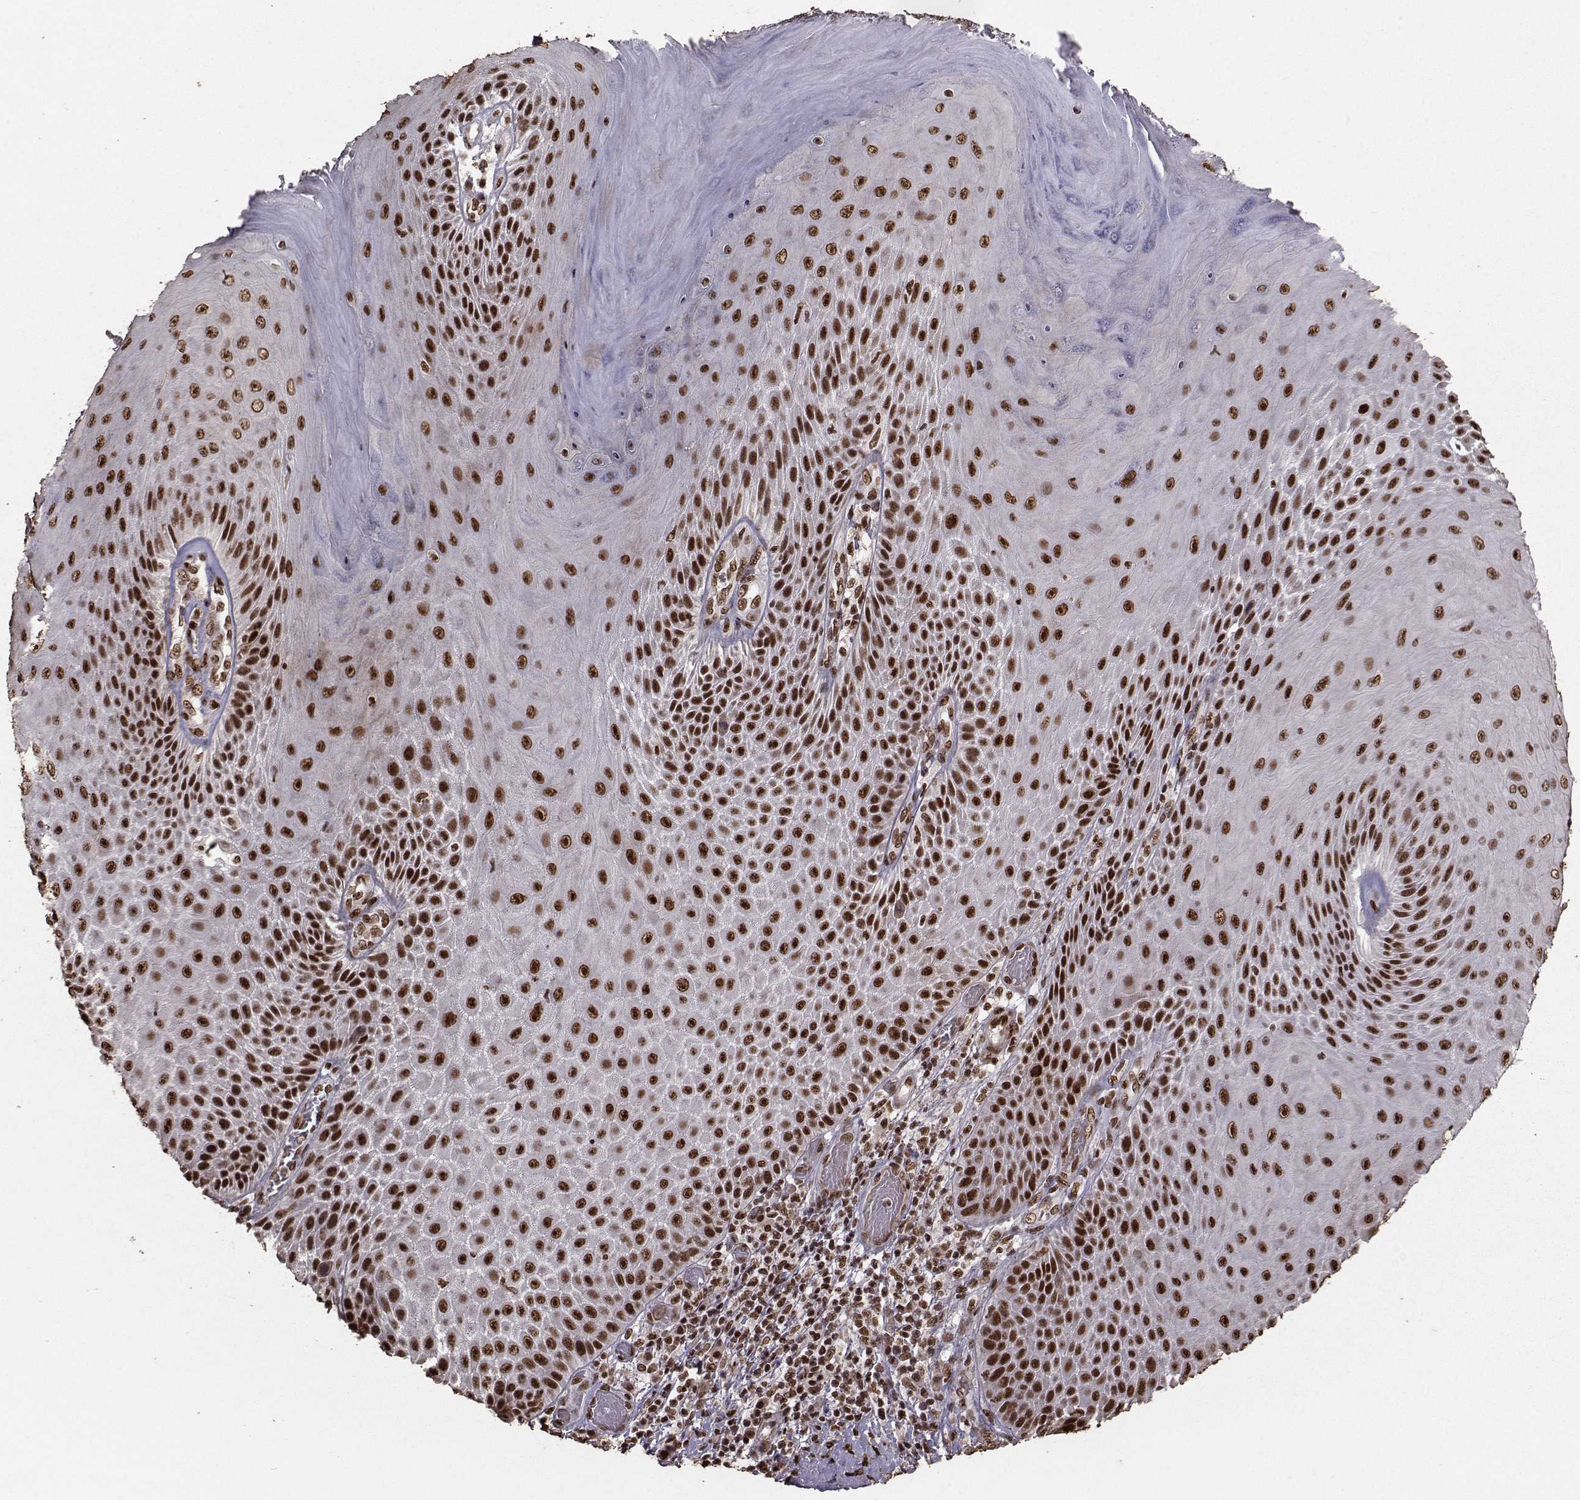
{"staining": {"intensity": "strong", "quantity": "25%-75%", "location": "nuclear"}, "tissue": "skin cancer", "cell_type": "Tumor cells", "image_type": "cancer", "snomed": [{"axis": "morphology", "description": "Squamous cell carcinoma, NOS"}, {"axis": "topography", "description": "Skin"}], "caption": "This photomicrograph demonstrates skin cancer stained with immunohistochemistry to label a protein in brown. The nuclear of tumor cells show strong positivity for the protein. Nuclei are counter-stained blue.", "gene": "SF1", "patient": {"sex": "male", "age": 62}}